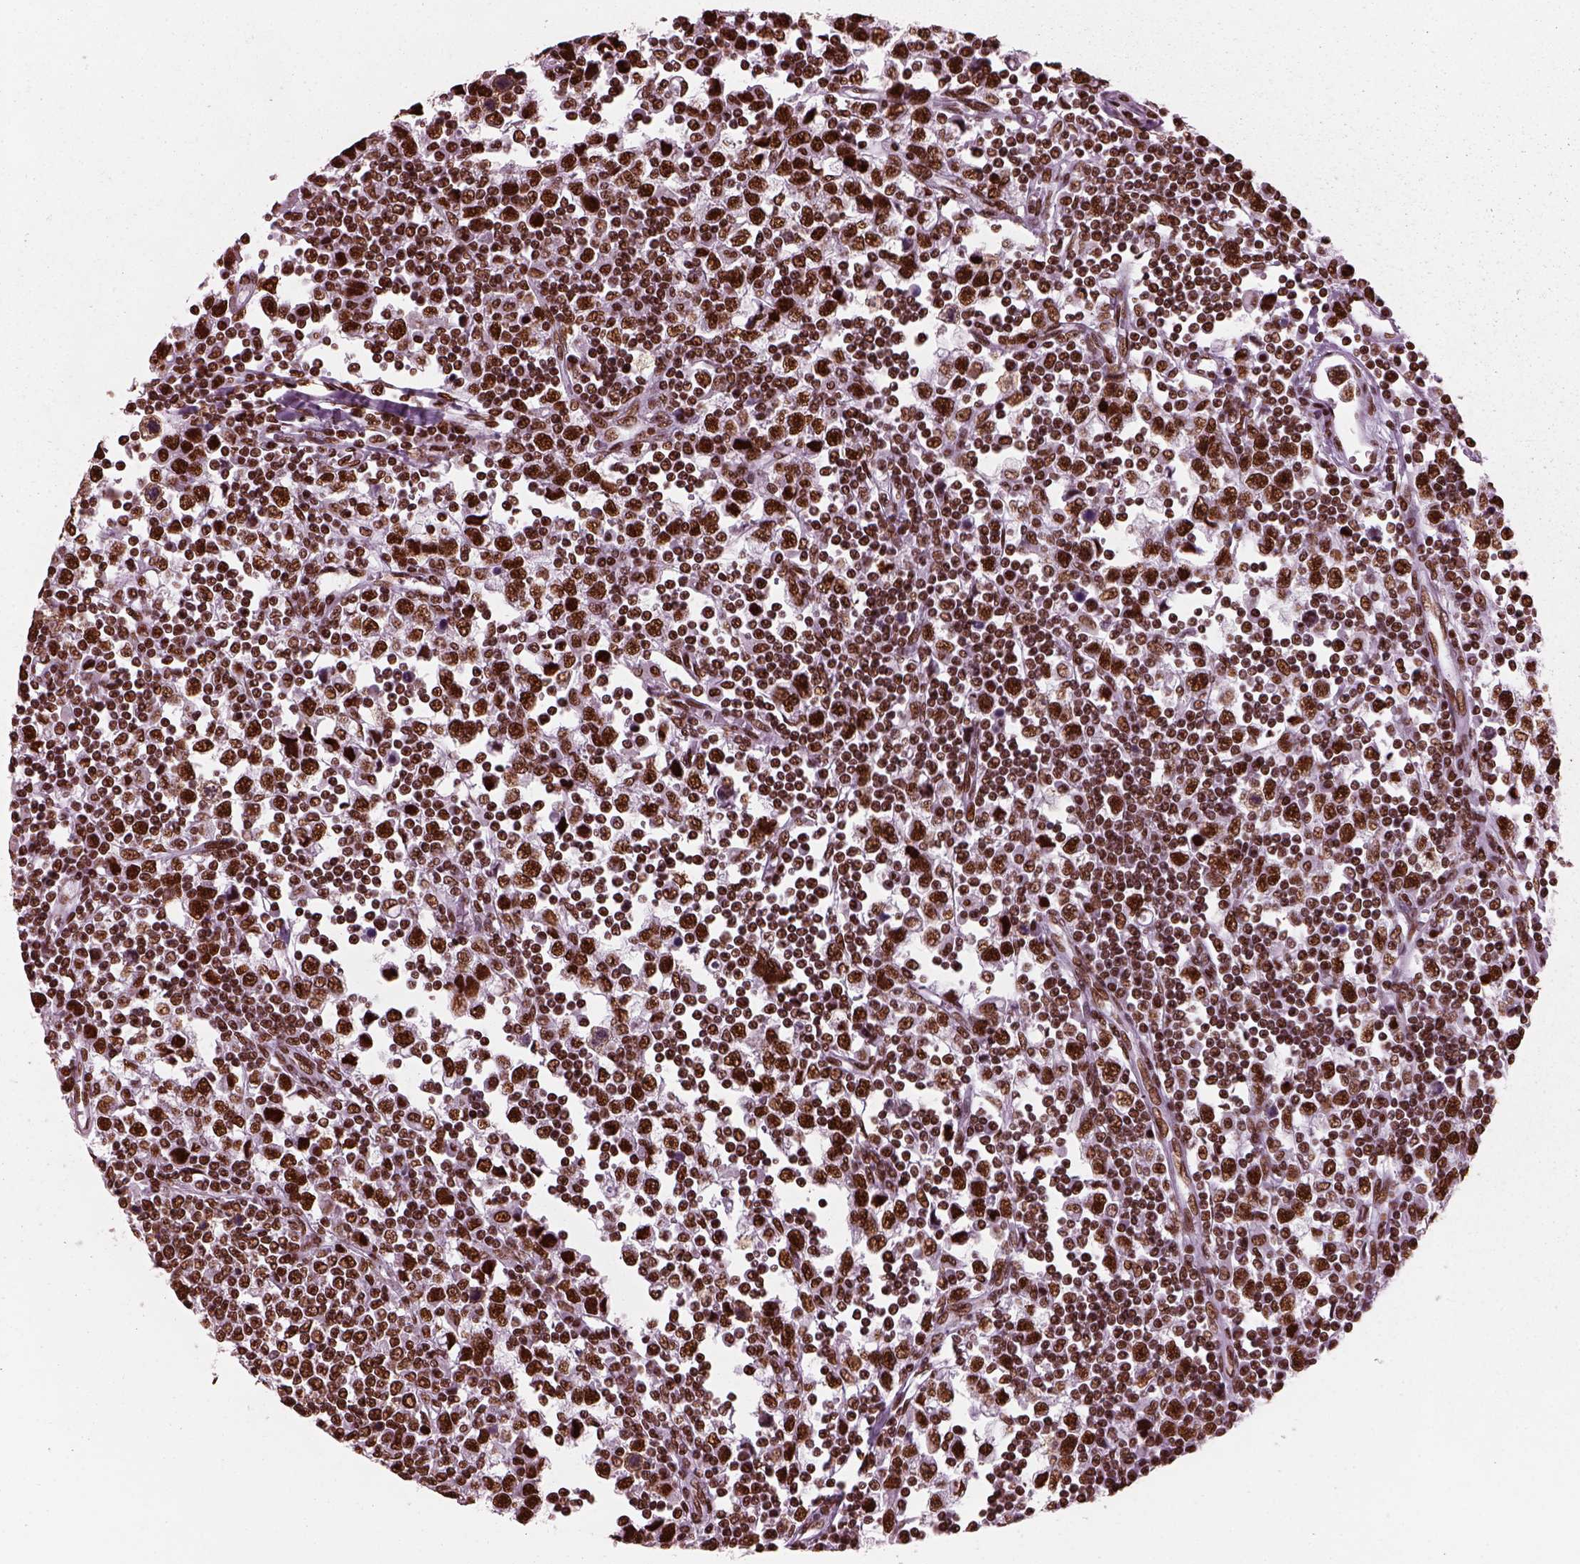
{"staining": {"intensity": "strong", "quantity": ">75%", "location": "nuclear"}, "tissue": "testis cancer", "cell_type": "Tumor cells", "image_type": "cancer", "snomed": [{"axis": "morphology", "description": "Seminoma, NOS"}, {"axis": "topography", "description": "Testis"}], "caption": "The photomicrograph demonstrates immunohistochemical staining of testis seminoma. There is strong nuclear expression is seen in approximately >75% of tumor cells.", "gene": "CBFA2T3", "patient": {"sex": "male", "age": 34}}